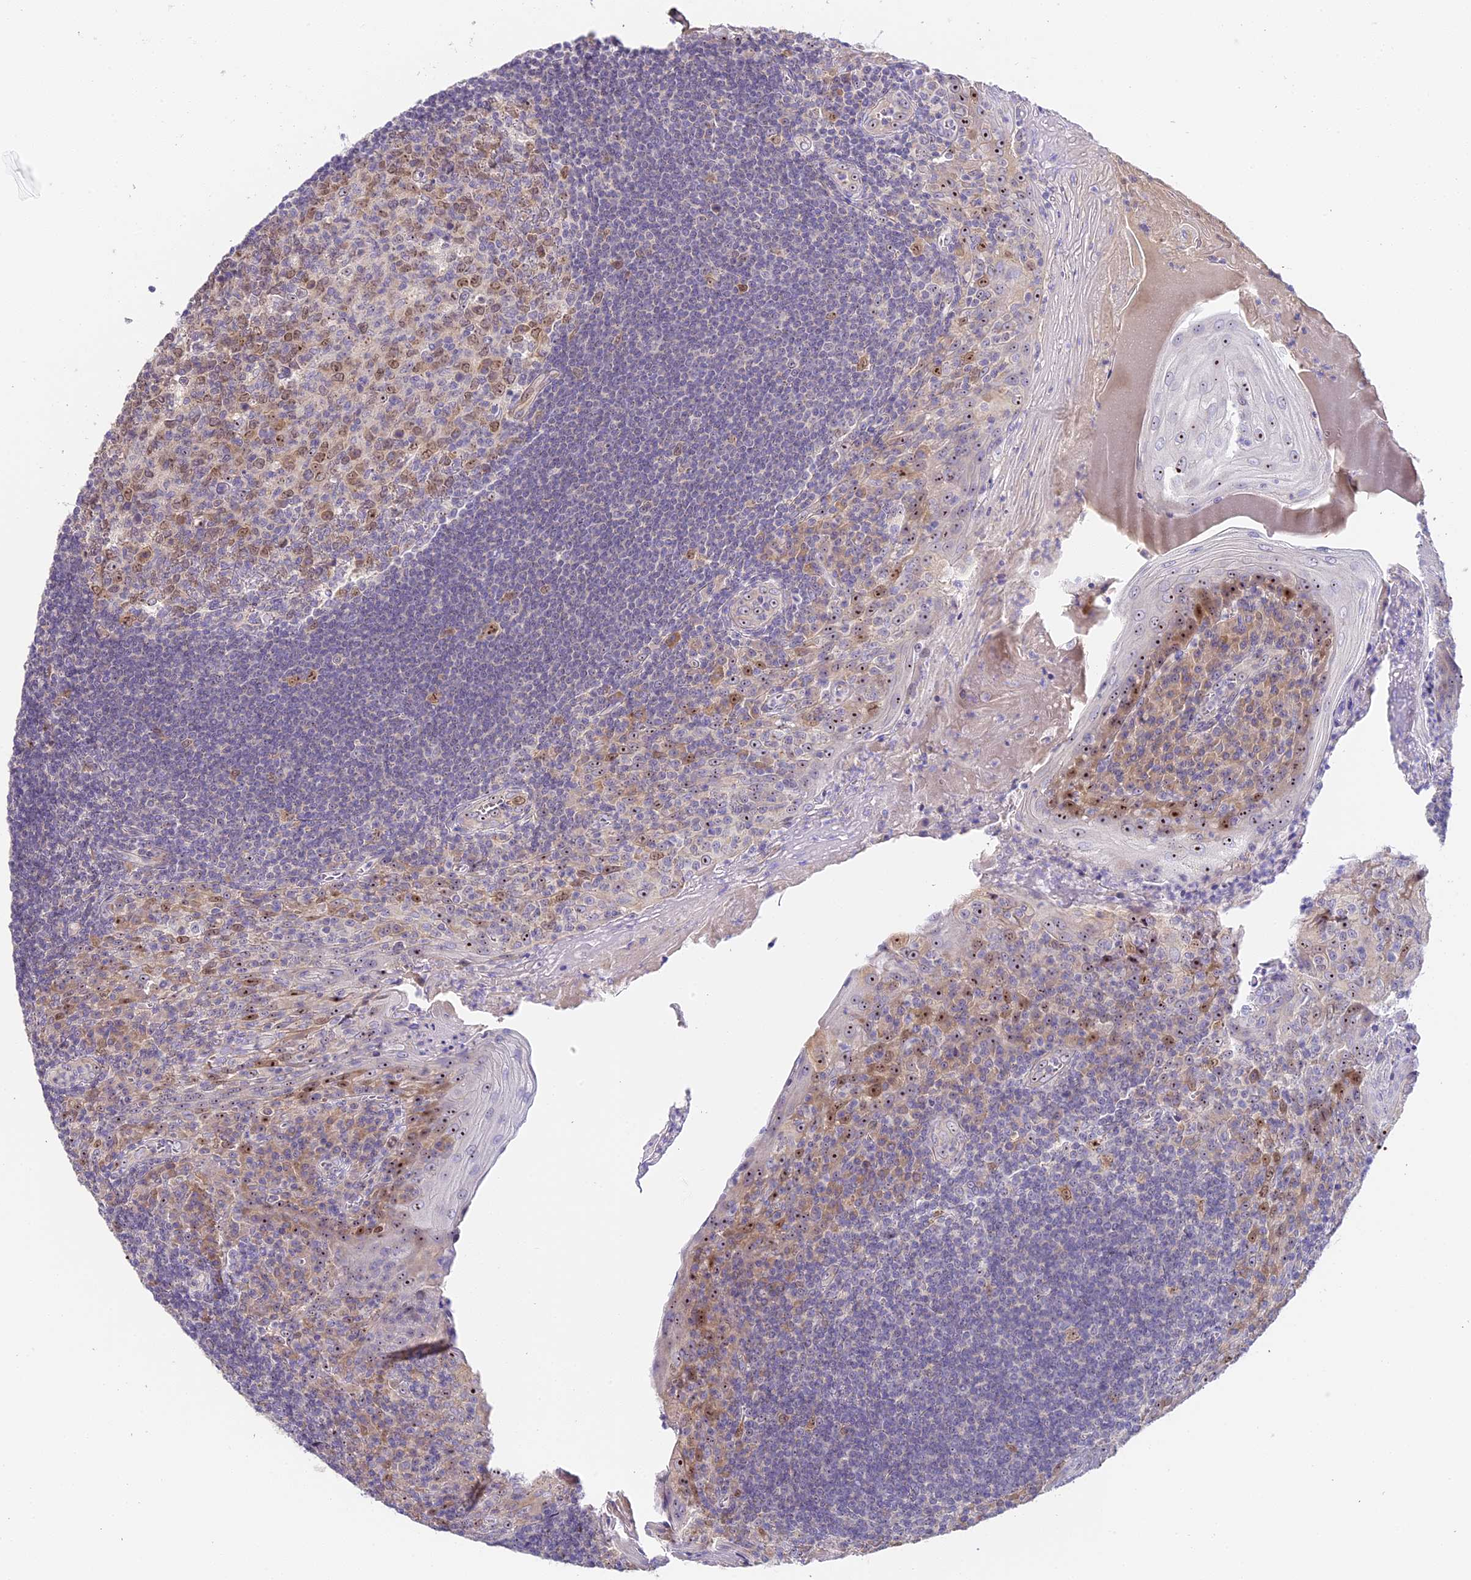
{"staining": {"intensity": "moderate", "quantity": "25%-75%", "location": "nuclear"}, "tissue": "tonsil", "cell_type": "Germinal center cells", "image_type": "normal", "snomed": [{"axis": "morphology", "description": "Normal tissue, NOS"}, {"axis": "topography", "description": "Tonsil"}], "caption": "About 25%-75% of germinal center cells in benign human tonsil reveal moderate nuclear protein expression as visualized by brown immunohistochemical staining.", "gene": "RAD51", "patient": {"sex": "male", "age": 27}}